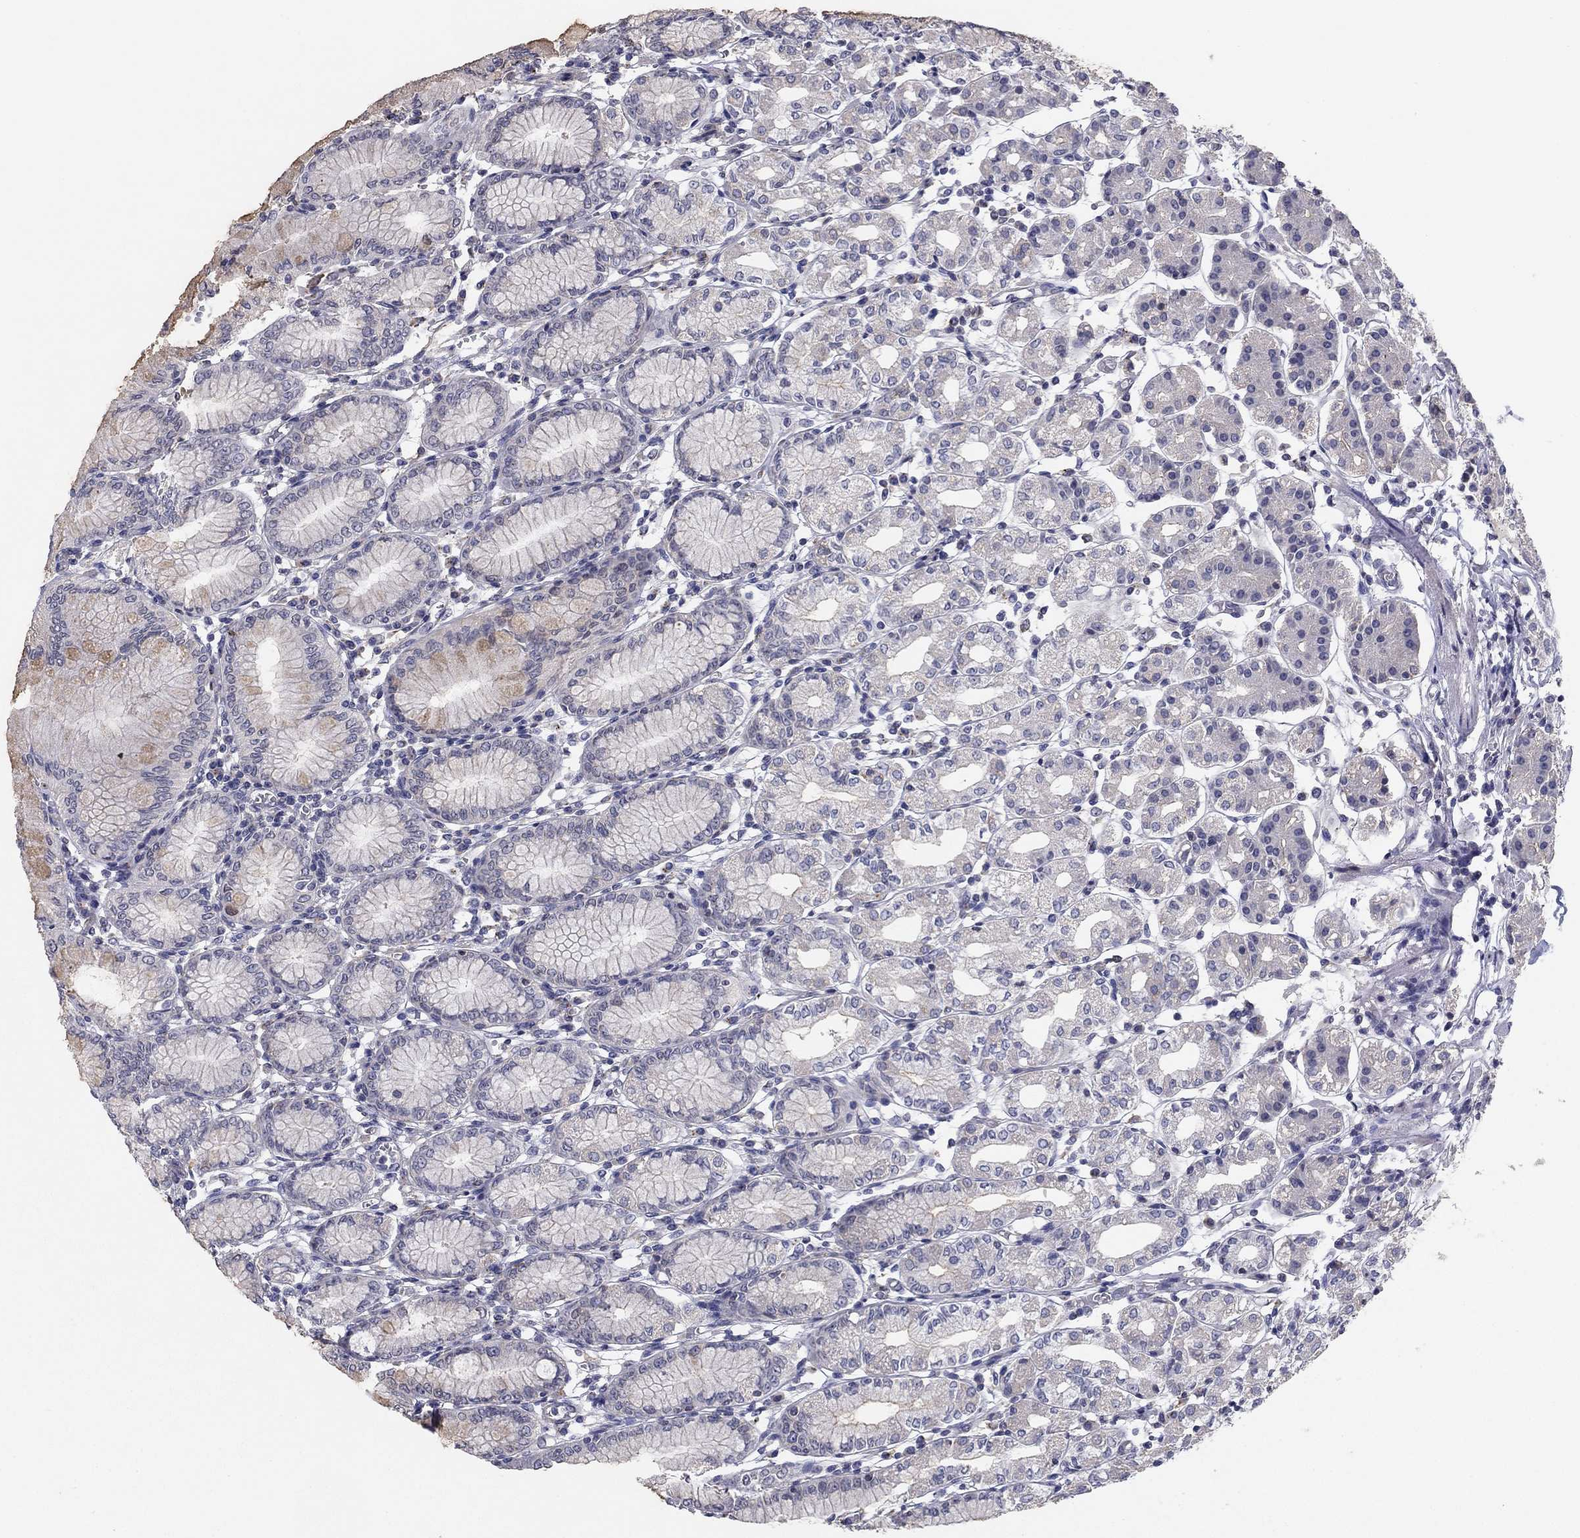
{"staining": {"intensity": "negative", "quantity": "none", "location": "none"}, "tissue": "stomach", "cell_type": "Glandular cells", "image_type": "normal", "snomed": [{"axis": "morphology", "description": "Normal tissue, NOS"}, {"axis": "topography", "description": "Skeletal muscle"}, {"axis": "topography", "description": "Stomach"}], "caption": "High power microscopy histopathology image of an immunohistochemistry histopathology image of unremarkable stomach, revealing no significant positivity in glandular cells. (Immunohistochemistry, brightfield microscopy, high magnification).", "gene": "SEPTIN3", "patient": {"sex": "female", "age": 57}}